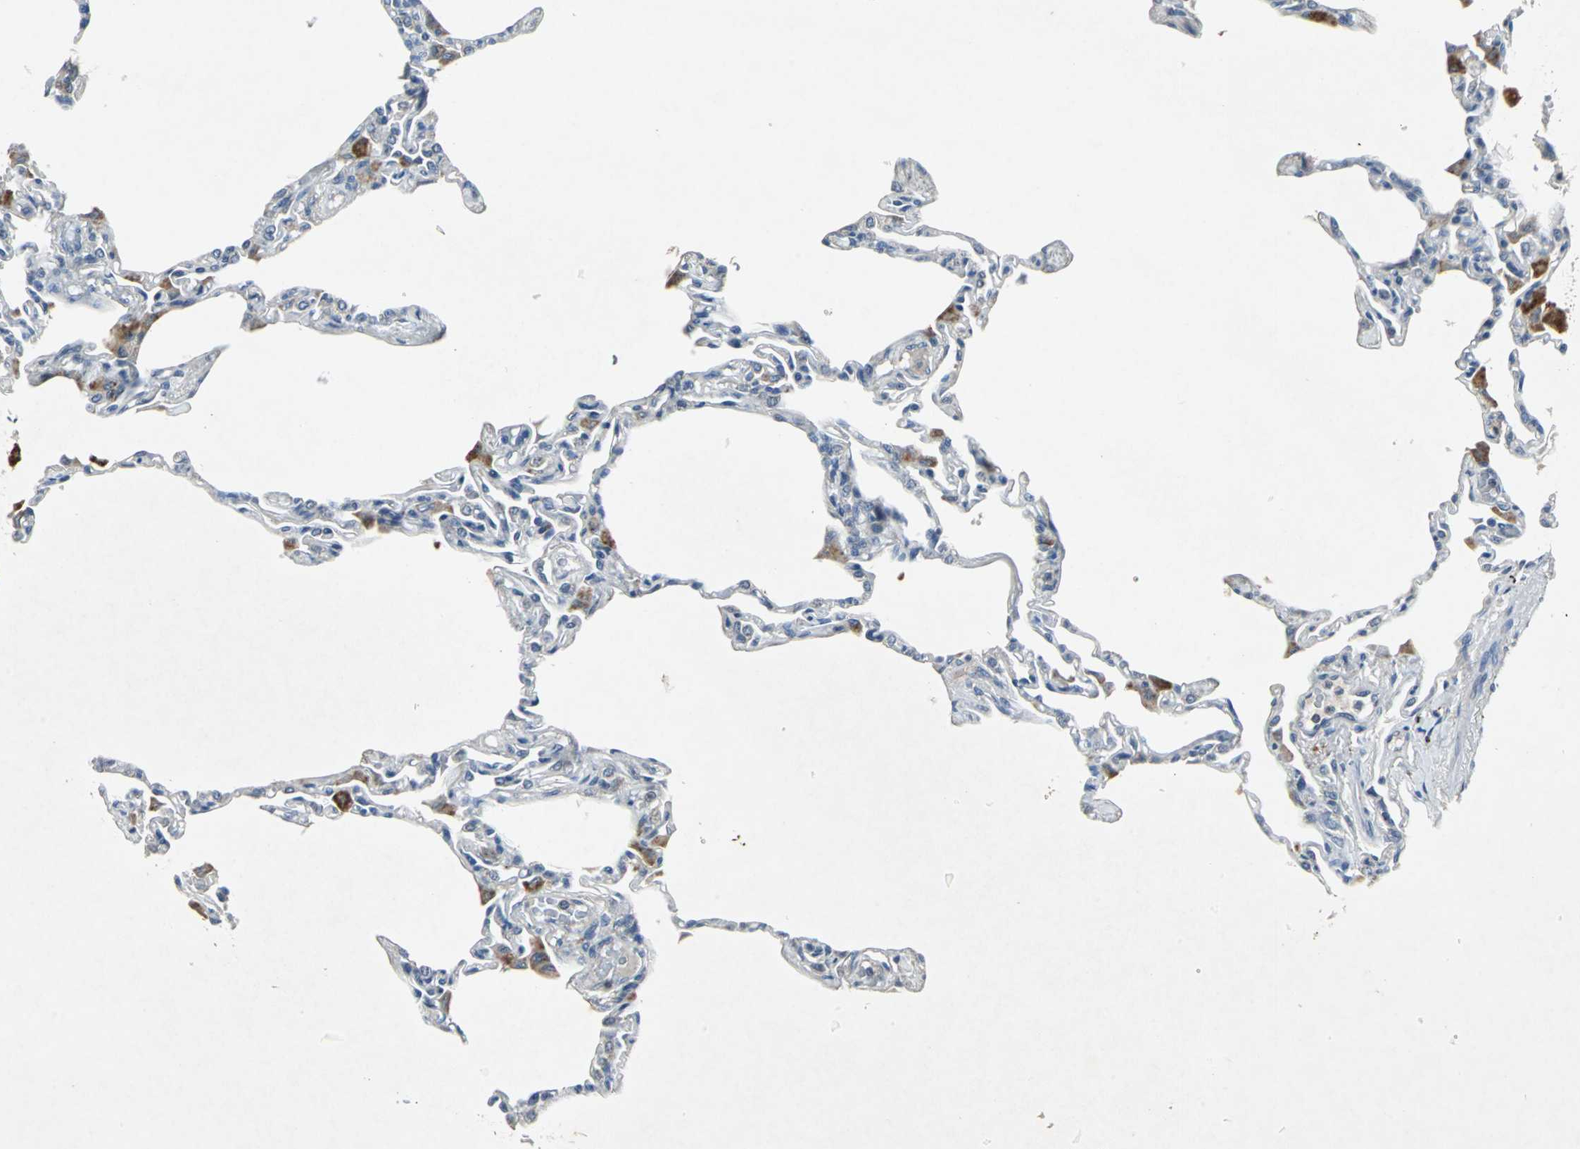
{"staining": {"intensity": "weak", "quantity": "<25%", "location": "cytoplasmic/membranous"}, "tissue": "lung", "cell_type": "Alveolar cells", "image_type": "normal", "snomed": [{"axis": "morphology", "description": "Normal tissue, NOS"}, {"axis": "topography", "description": "Lung"}], "caption": "A micrograph of lung stained for a protein displays no brown staining in alveolar cells.", "gene": "SLC2A13", "patient": {"sex": "female", "age": 49}}